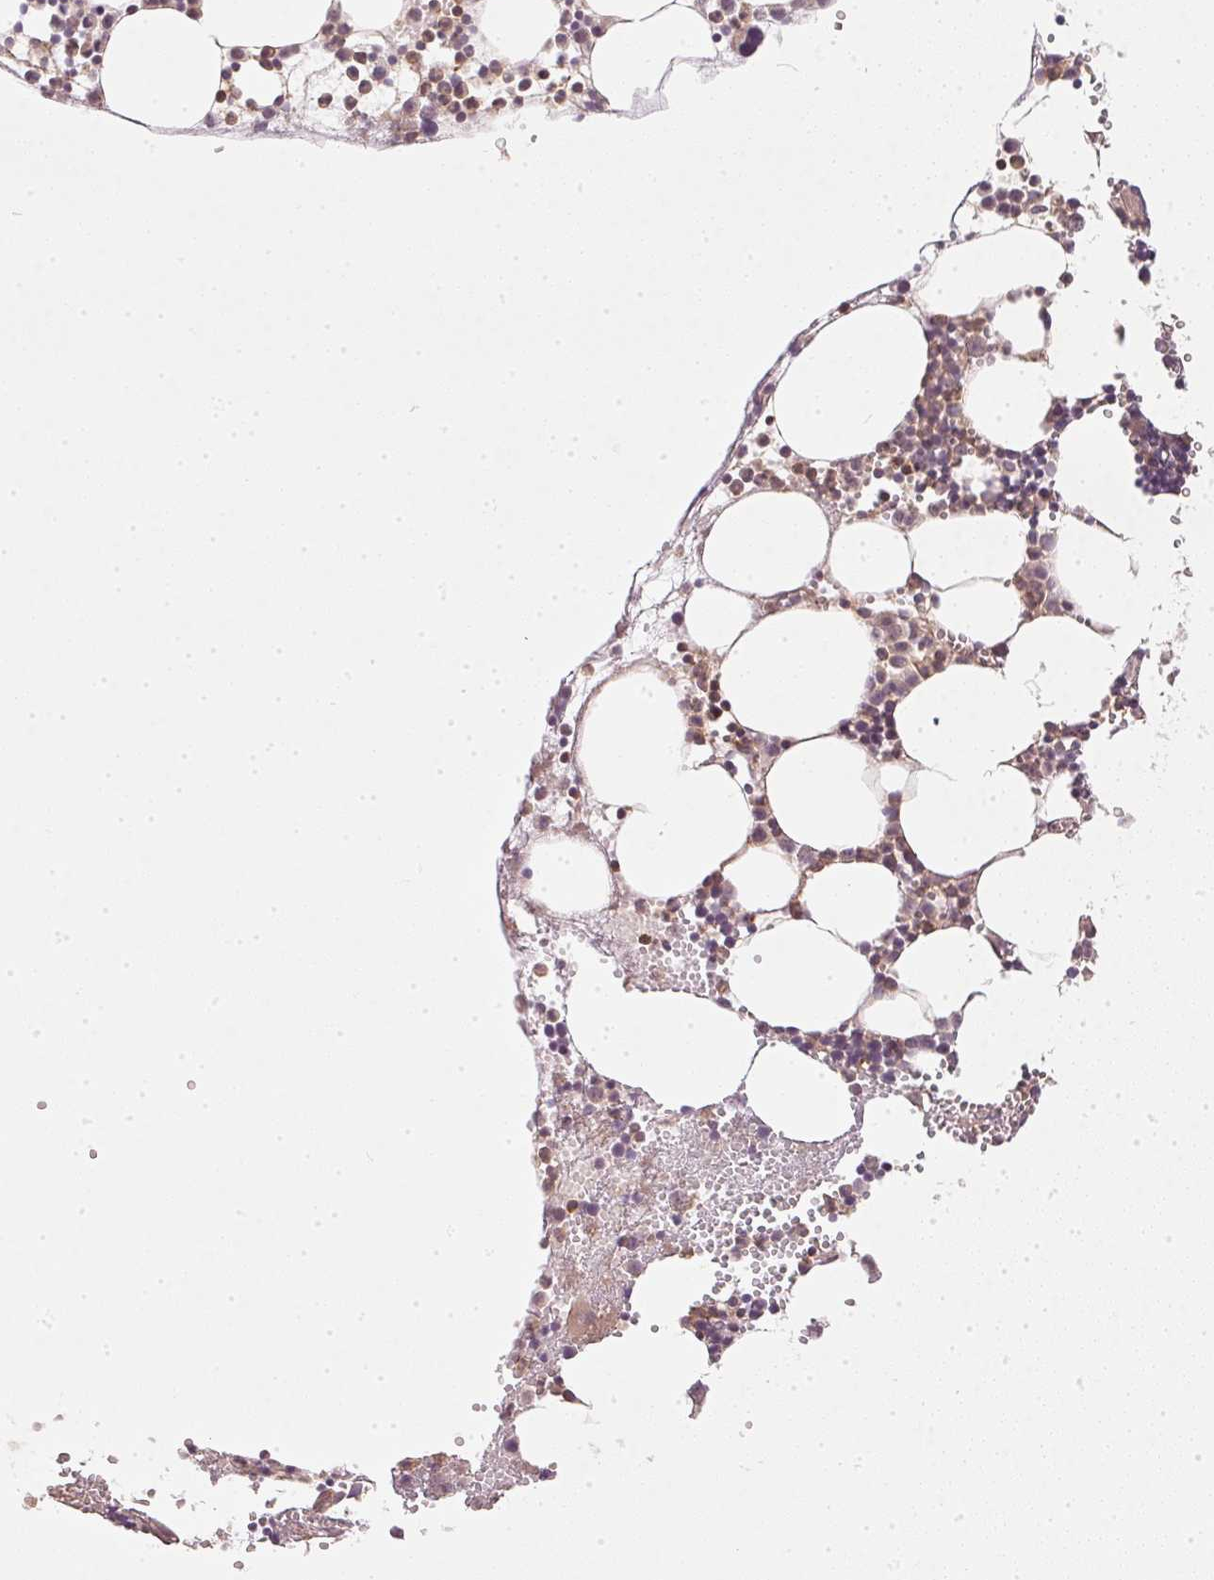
{"staining": {"intensity": "strong", "quantity": "<25%", "location": "cytoplasmic/membranous"}, "tissue": "bone marrow", "cell_type": "Hematopoietic cells", "image_type": "normal", "snomed": [{"axis": "morphology", "description": "Normal tissue, NOS"}, {"axis": "topography", "description": "Bone marrow"}], "caption": "The immunohistochemical stain shows strong cytoplasmic/membranous expression in hematopoietic cells of benign bone marrow.", "gene": "NADK2", "patient": {"sex": "male", "age": 89}}